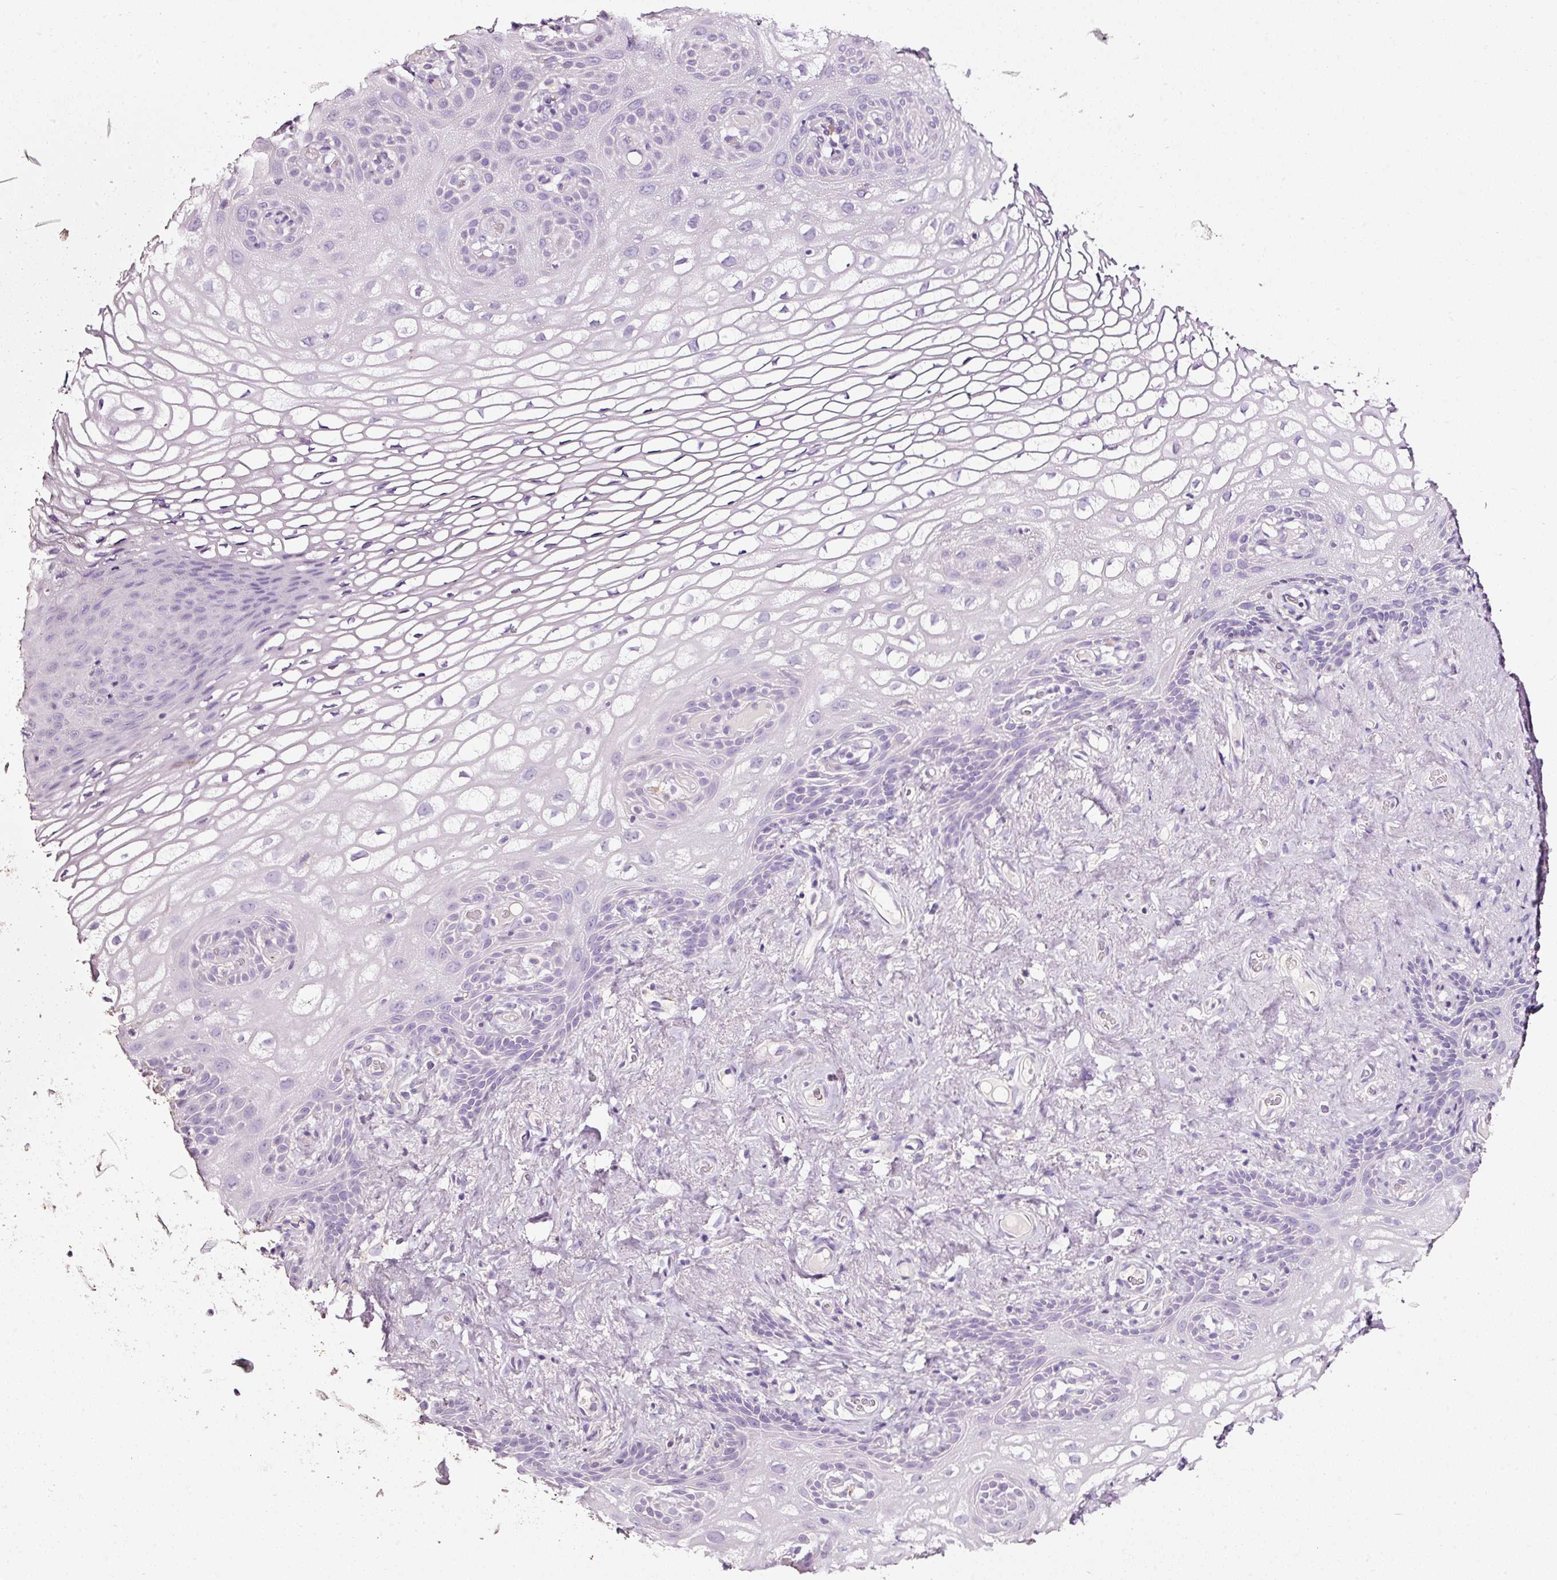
{"staining": {"intensity": "negative", "quantity": "none", "location": "none"}, "tissue": "vagina", "cell_type": "Squamous epithelial cells", "image_type": "normal", "snomed": [{"axis": "morphology", "description": "Normal tissue, NOS"}, {"axis": "topography", "description": "Vagina"}, {"axis": "topography", "description": "Peripheral nerve tissue"}], "caption": "Image shows no significant protein positivity in squamous epithelial cells of unremarkable vagina.", "gene": "CYB561A3", "patient": {"sex": "female", "age": 71}}